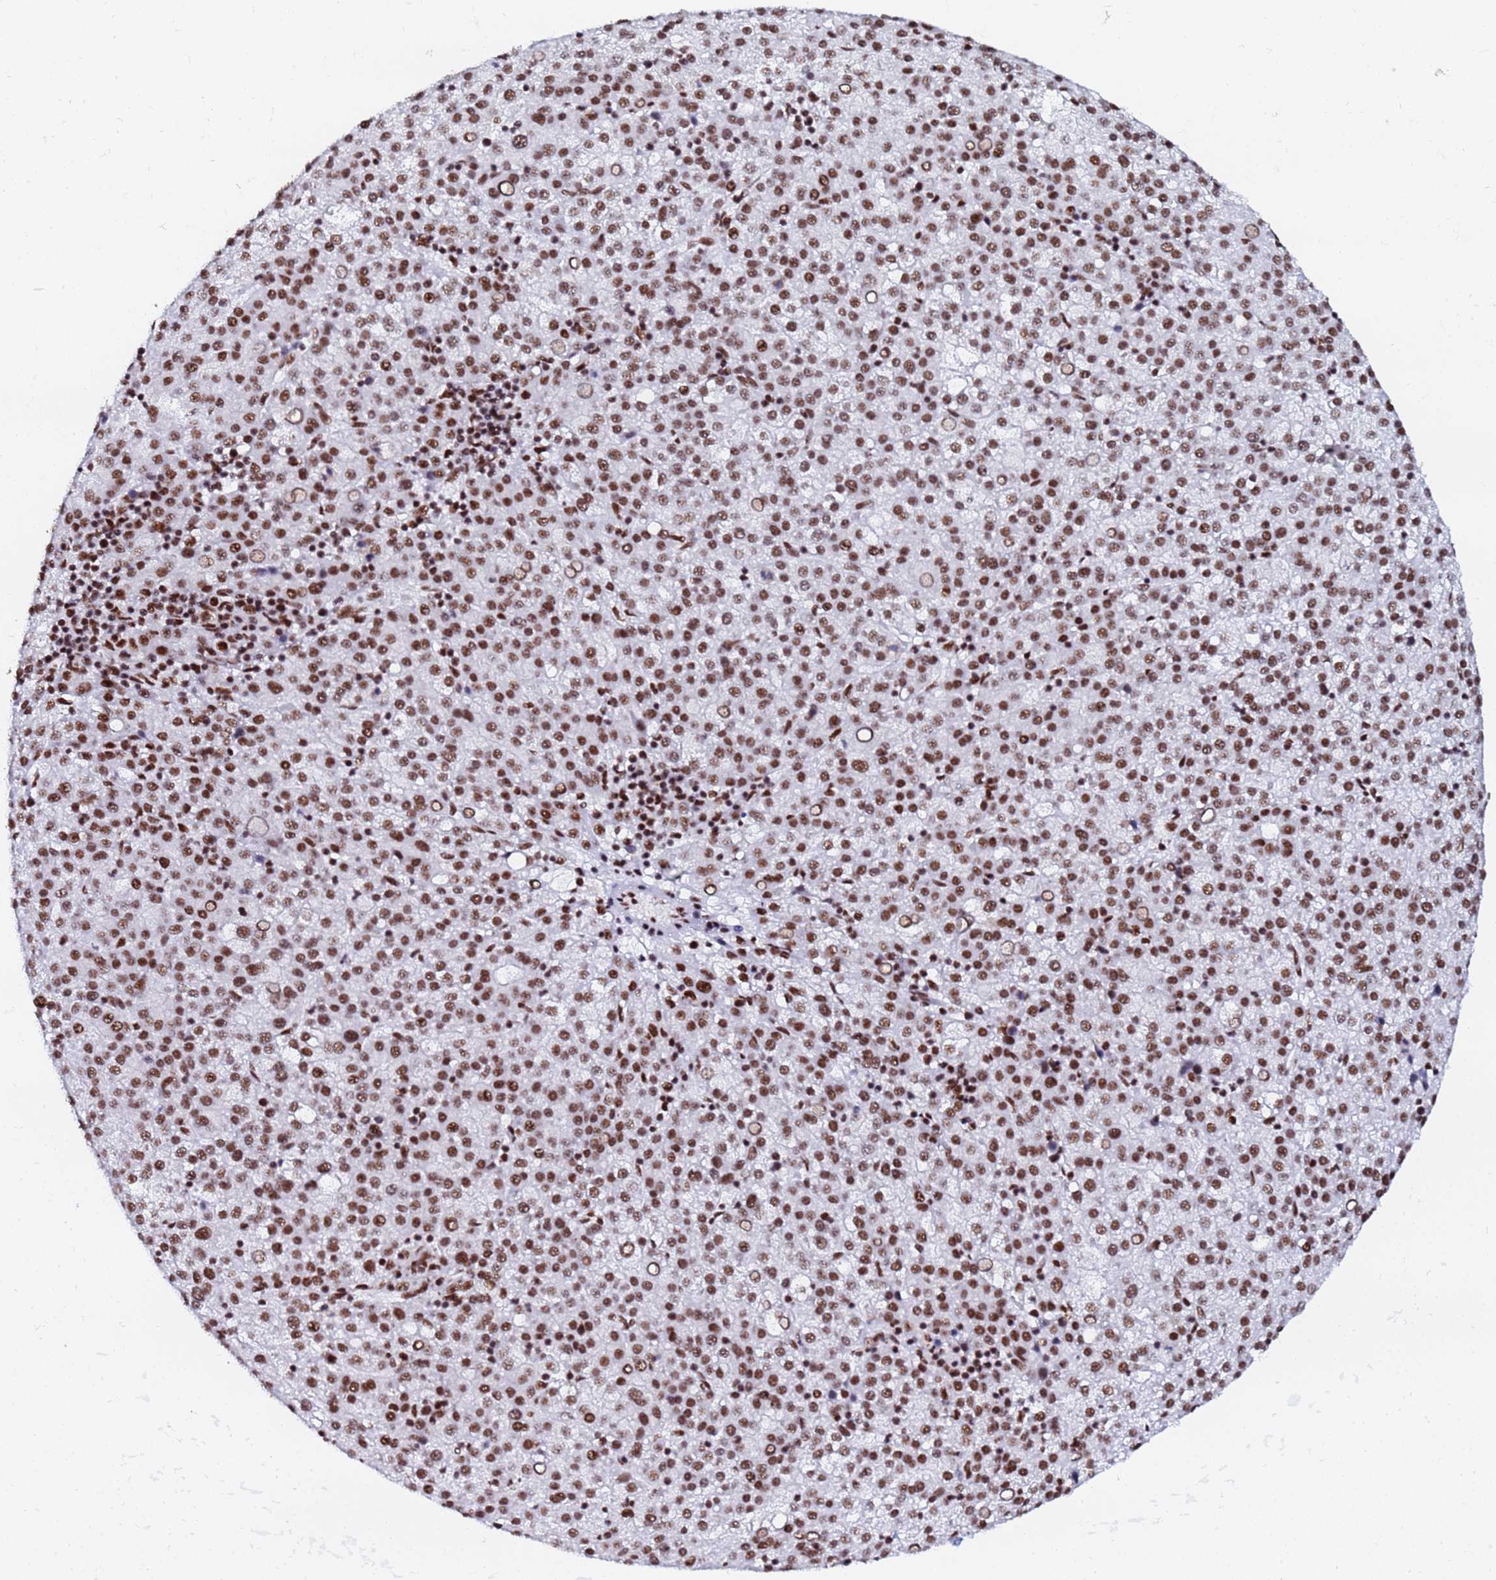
{"staining": {"intensity": "moderate", "quantity": ">75%", "location": "nuclear"}, "tissue": "liver cancer", "cell_type": "Tumor cells", "image_type": "cancer", "snomed": [{"axis": "morphology", "description": "Carcinoma, Hepatocellular, NOS"}, {"axis": "topography", "description": "Liver"}], "caption": "Liver cancer stained with immunohistochemistry displays moderate nuclear staining in approximately >75% of tumor cells.", "gene": "SNRPA1", "patient": {"sex": "female", "age": 58}}